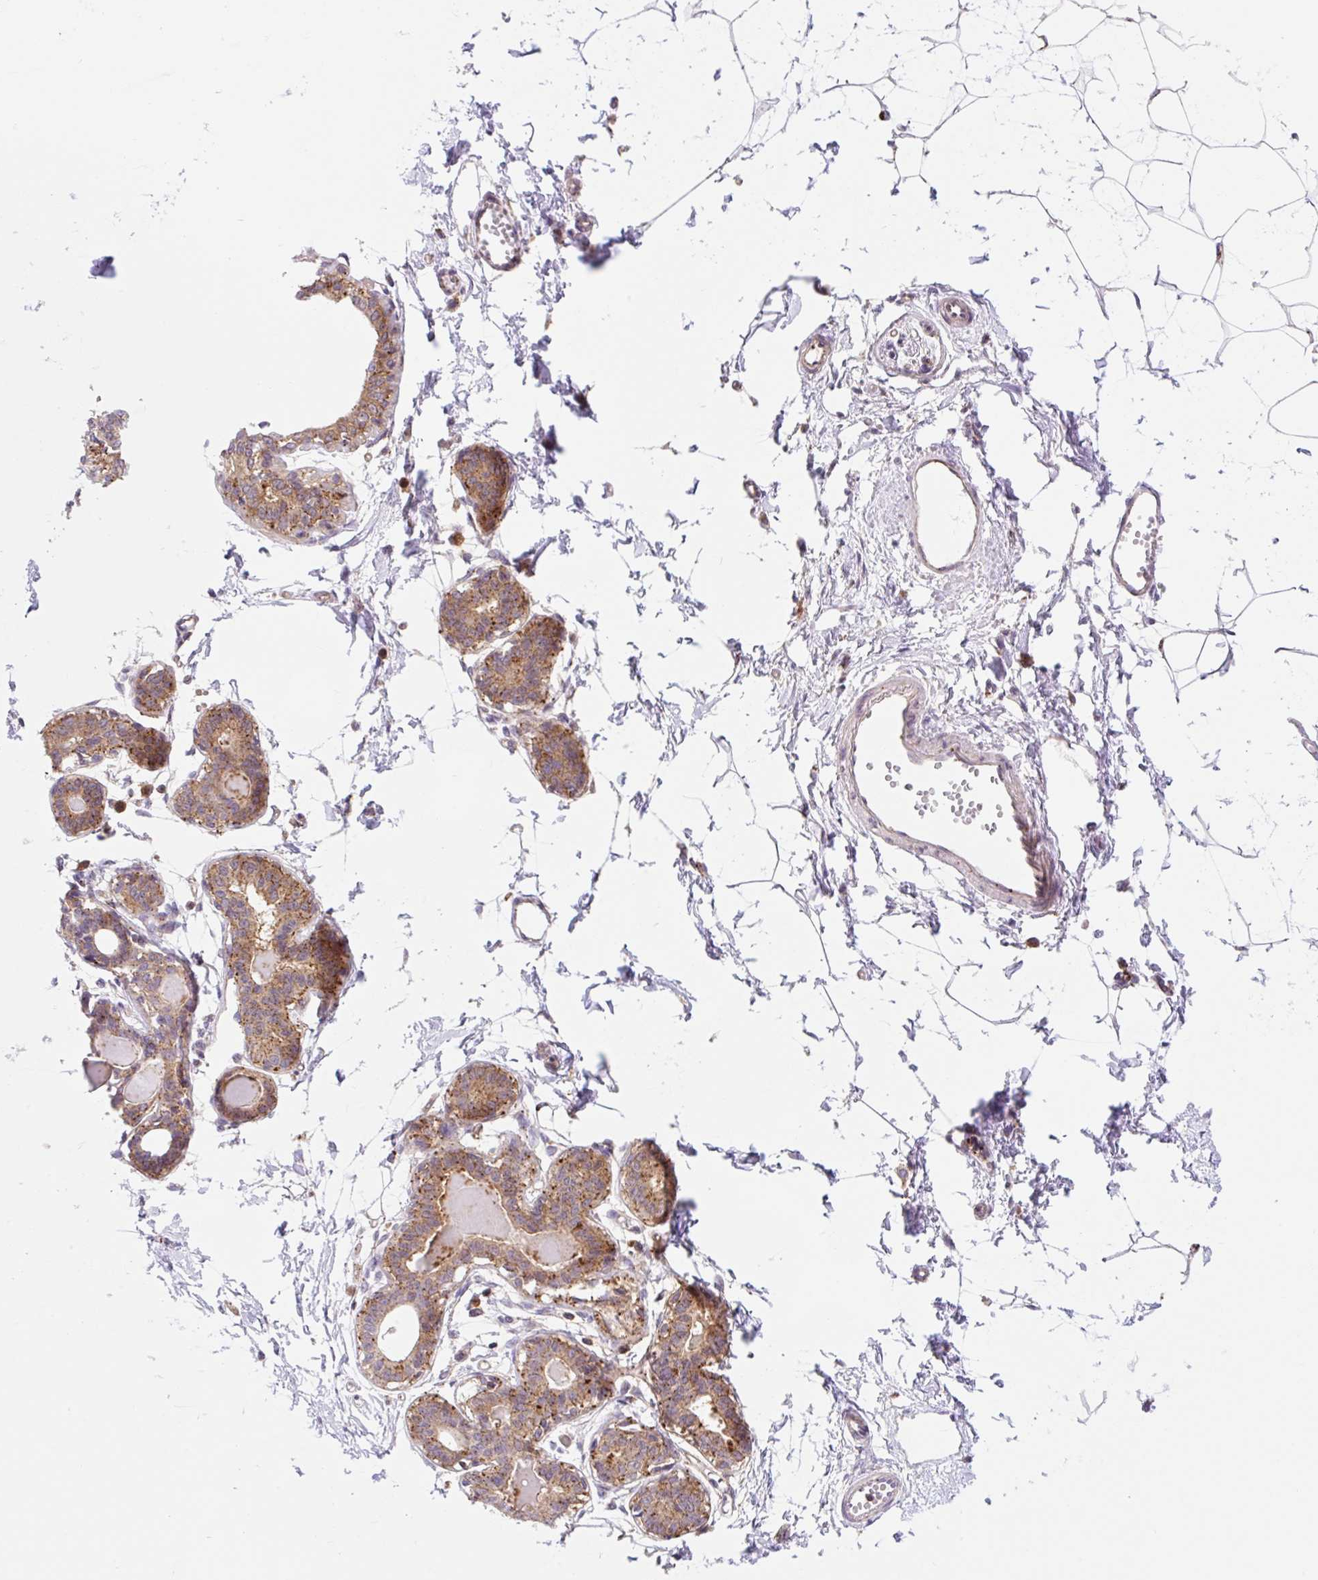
{"staining": {"intensity": "negative", "quantity": "none", "location": "none"}, "tissue": "breast", "cell_type": "Adipocytes", "image_type": "normal", "snomed": [{"axis": "morphology", "description": "Normal tissue, NOS"}, {"axis": "topography", "description": "Breast"}], "caption": "An IHC photomicrograph of unremarkable breast is shown. There is no staining in adipocytes of breast. Nuclei are stained in blue.", "gene": "VPS4A", "patient": {"sex": "female", "age": 45}}